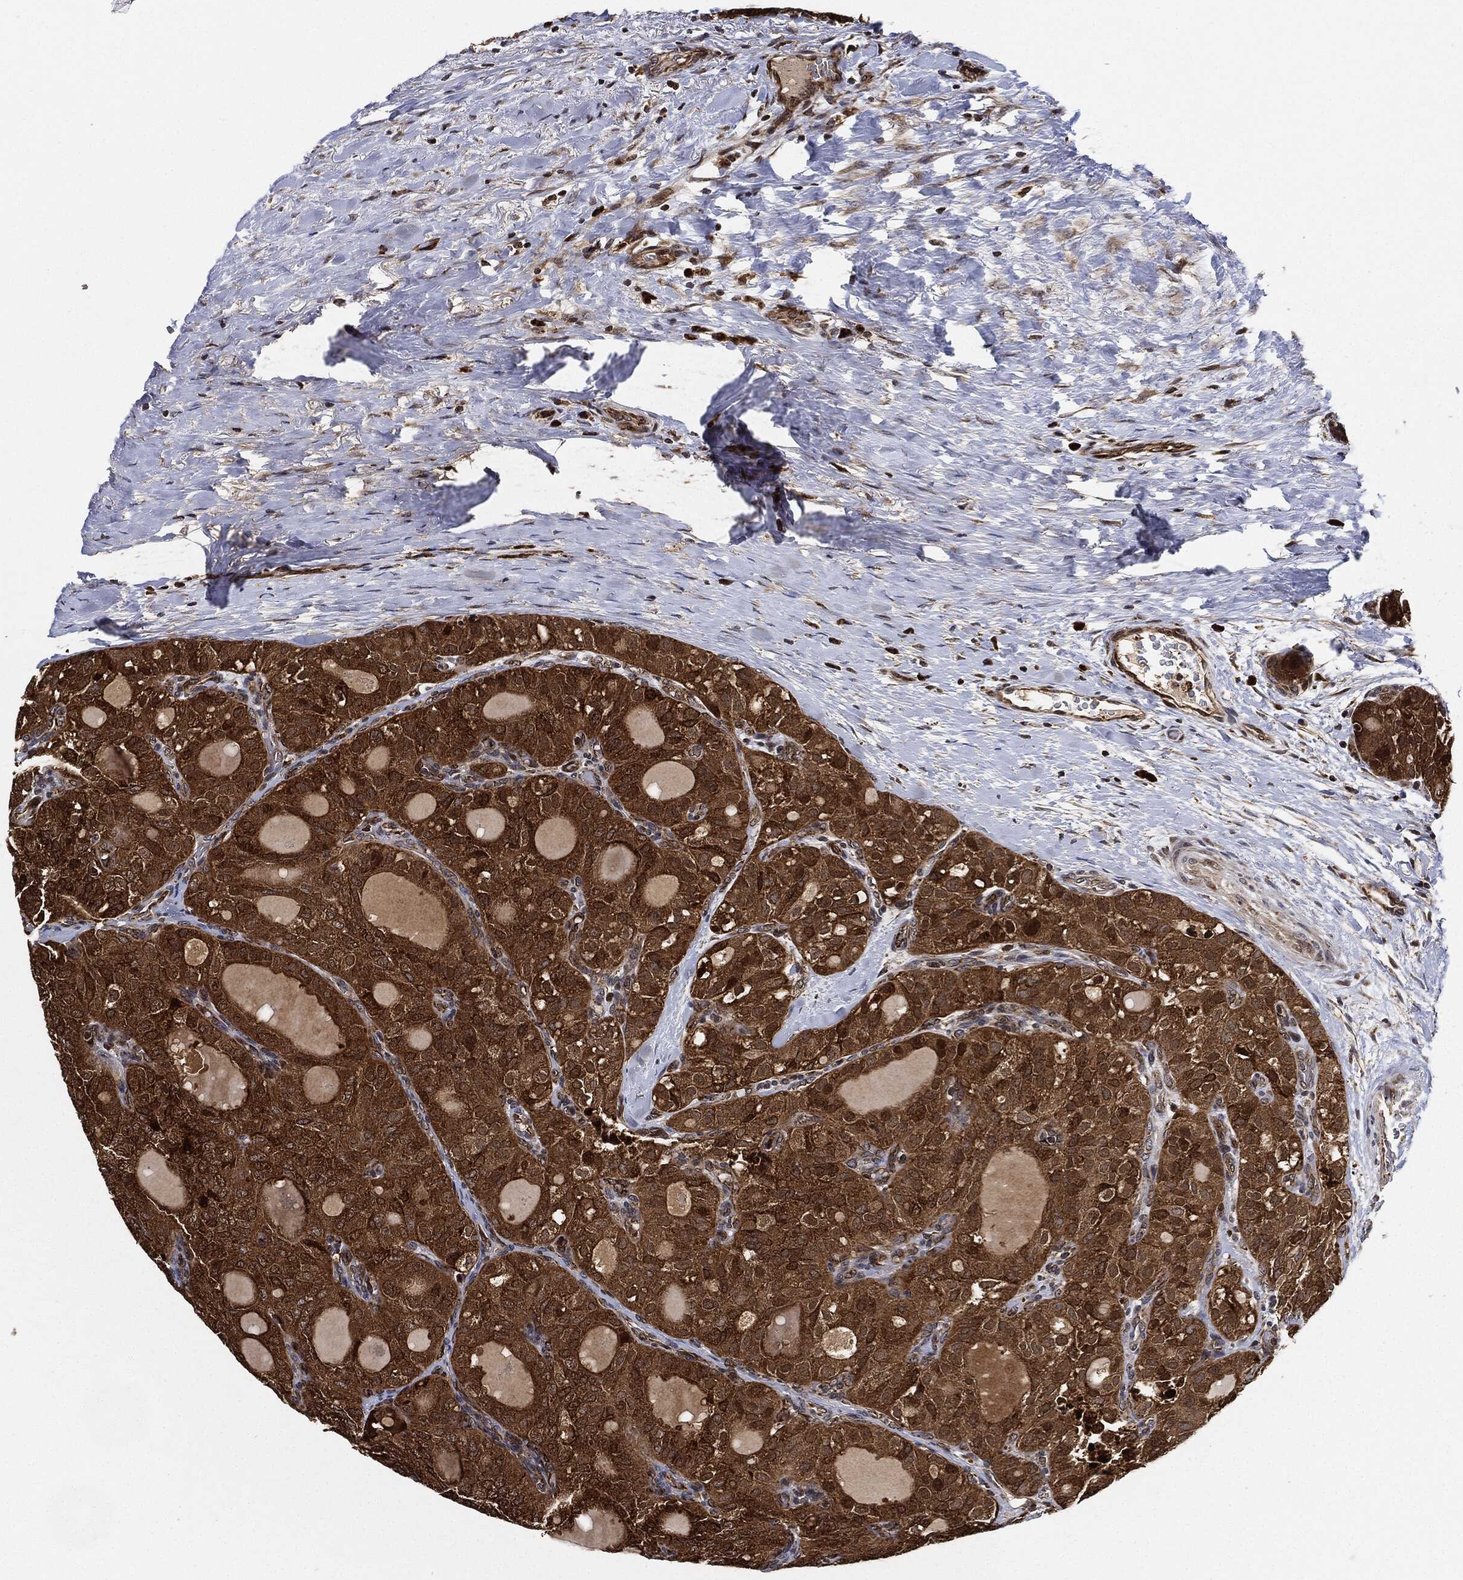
{"staining": {"intensity": "strong", "quantity": ">75%", "location": "cytoplasmic/membranous"}, "tissue": "thyroid cancer", "cell_type": "Tumor cells", "image_type": "cancer", "snomed": [{"axis": "morphology", "description": "Follicular adenoma carcinoma, NOS"}, {"axis": "topography", "description": "Thyroid gland"}], "caption": "Strong cytoplasmic/membranous expression is seen in about >75% of tumor cells in thyroid cancer. The staining is performed using DAB brown chromogen to label protein expression. The nuclei are counter-stained blue using hematoxylin.", "gene": "RNASEL", "patient": {"sex": "male", "age": 75}}